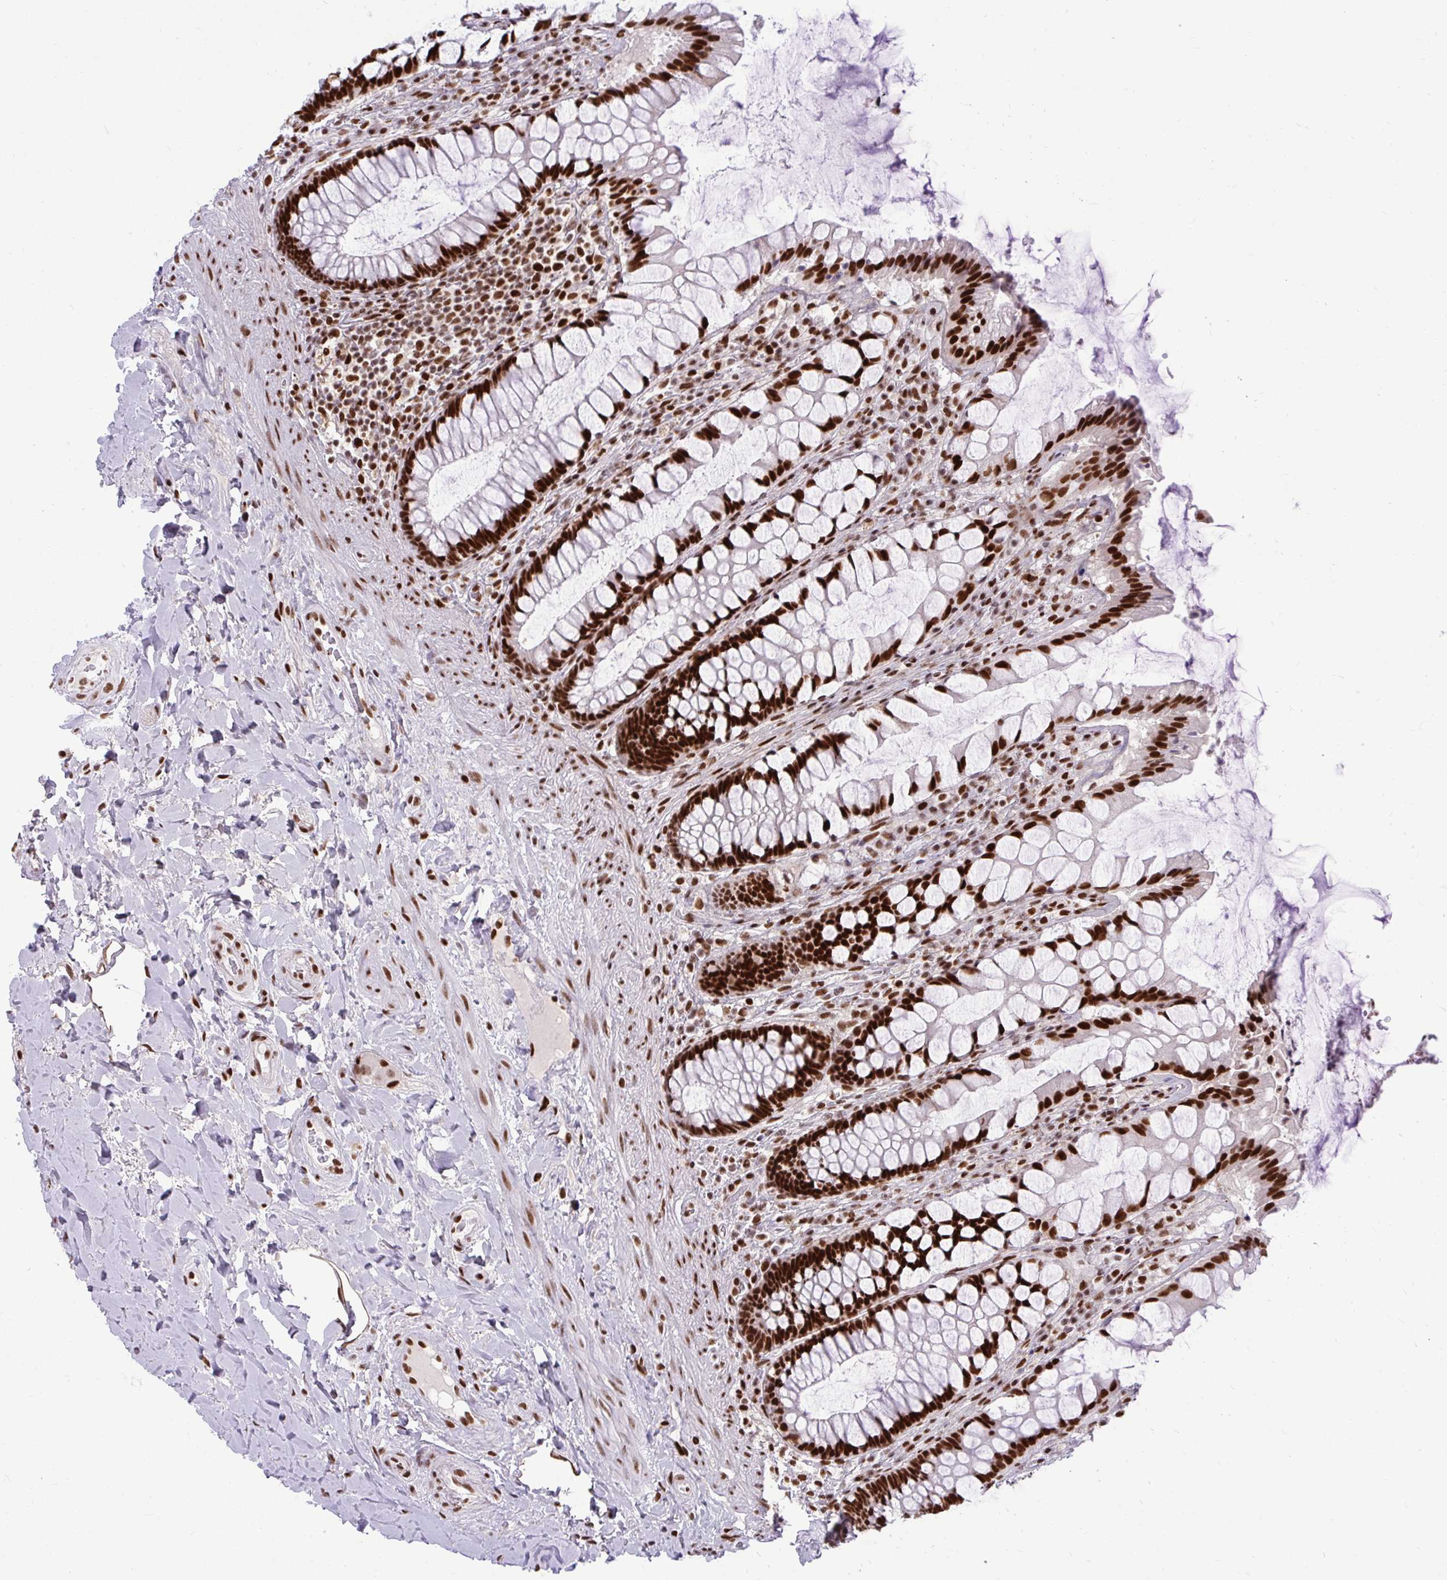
{"staining": {"intensity": "strong", "quantity": ">75%", "location": "nuclear"}, "tissue": "rectum", "cell_type": "Glandular cells", "image_type": "normal", "snomed": [{"axis": "morphology", "description": "Normal tissue, NOS"}, {"axis": "topography", "description": "Rectum"}], "caption": "A high amount of strong nuclear expression is present in approximately >75% of glandular cells in normal rectum.", "gene": "CDYL", "patient": {"sex": "female", "age": 58}}